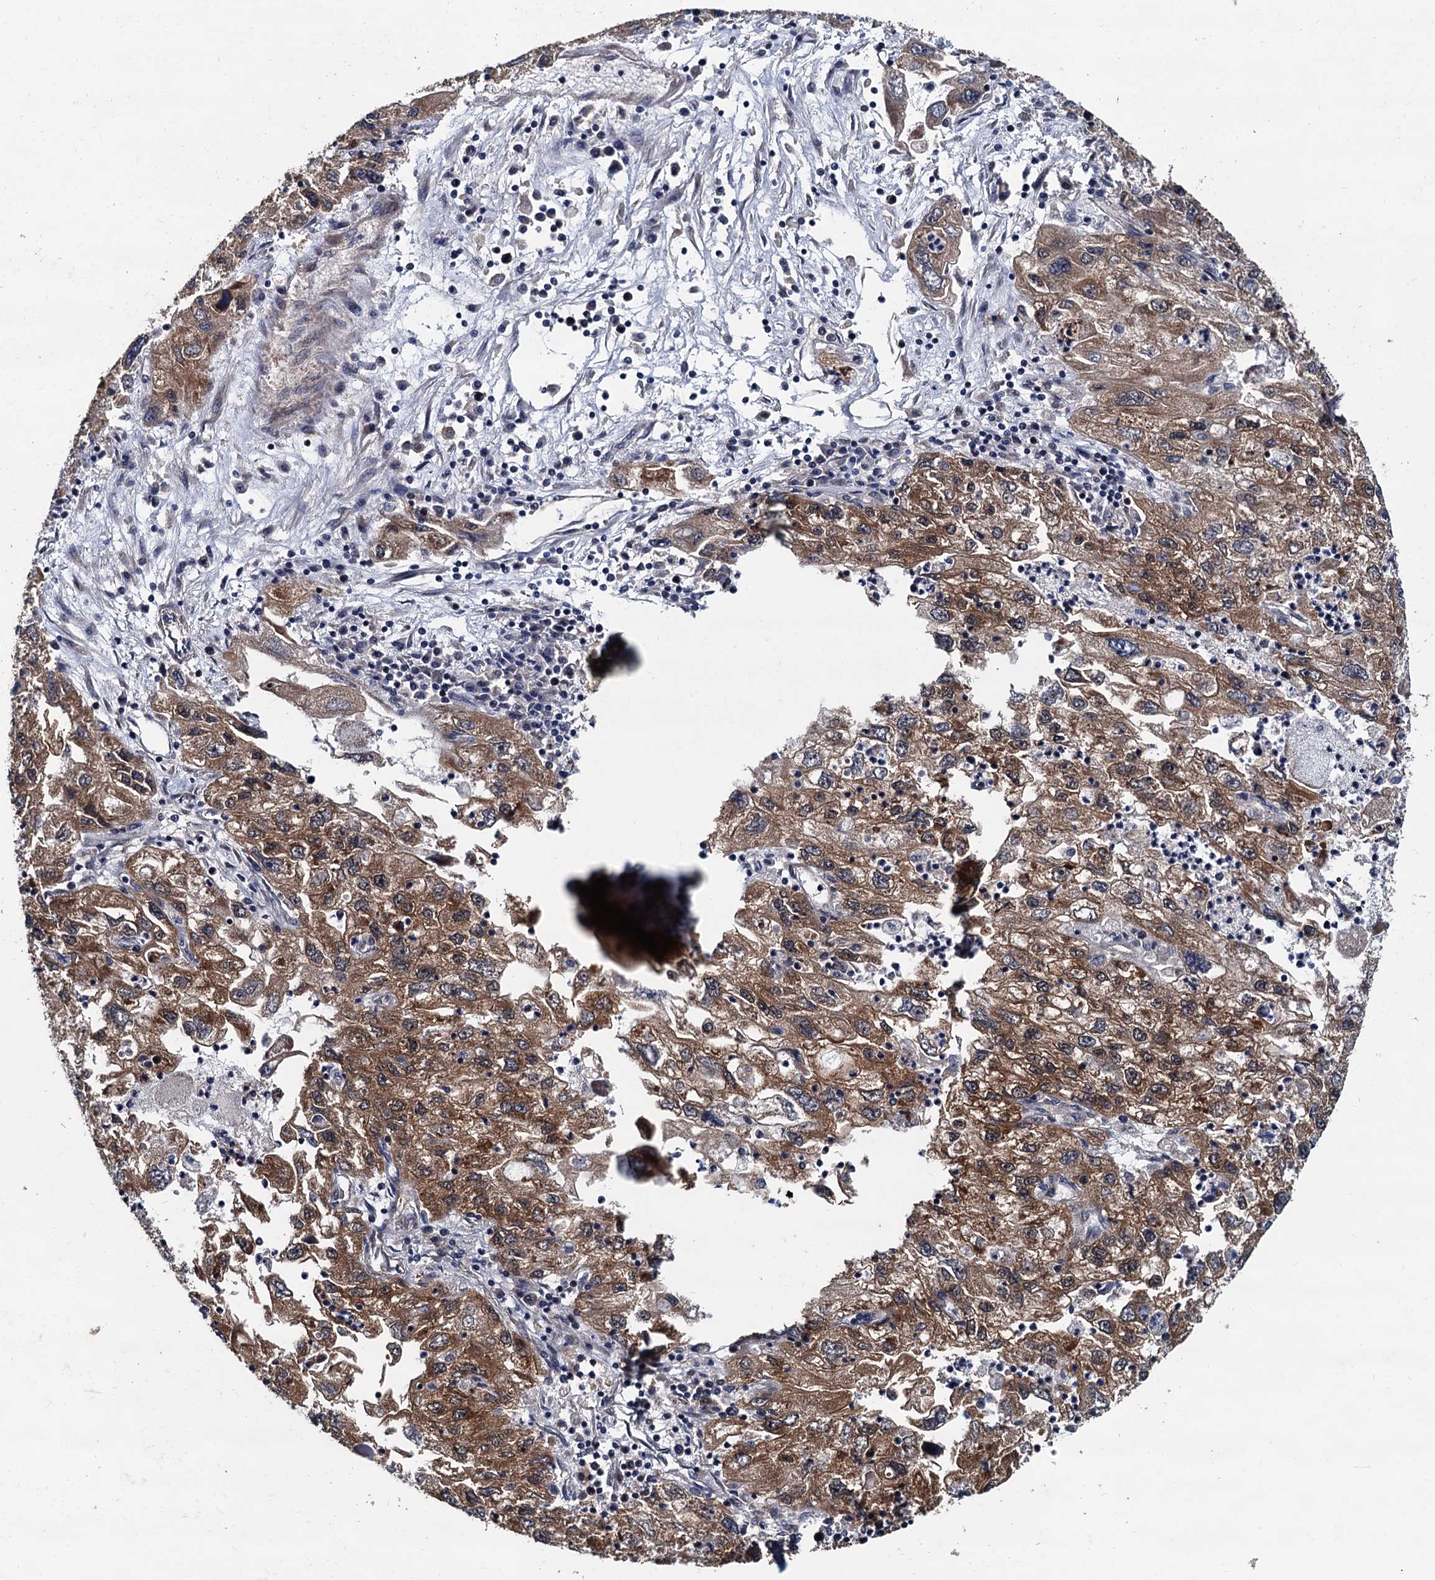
{"staining": {"intensity": "moderate", "quantity": ">75%", "location": "cytoplasmic/membranous"}, "tissue": "endometrial cancer", "cell_type": "Tumor cells", "image_type": "cancer", "snomed": [{"axis": "morphology", "description": "Adenocarcinoma, NOS"}, {"axis": "topography", "description": "Endometrium"}], "caption": "High-power microscopy captured an IHC micrograph of endometrial adenocarcinoma, revealing moderate cytoplasmic/membranous positivity in about >75% of tumor cells.", "gene": "AAGAB", "patient": {"sex": "female", "age": 49}}